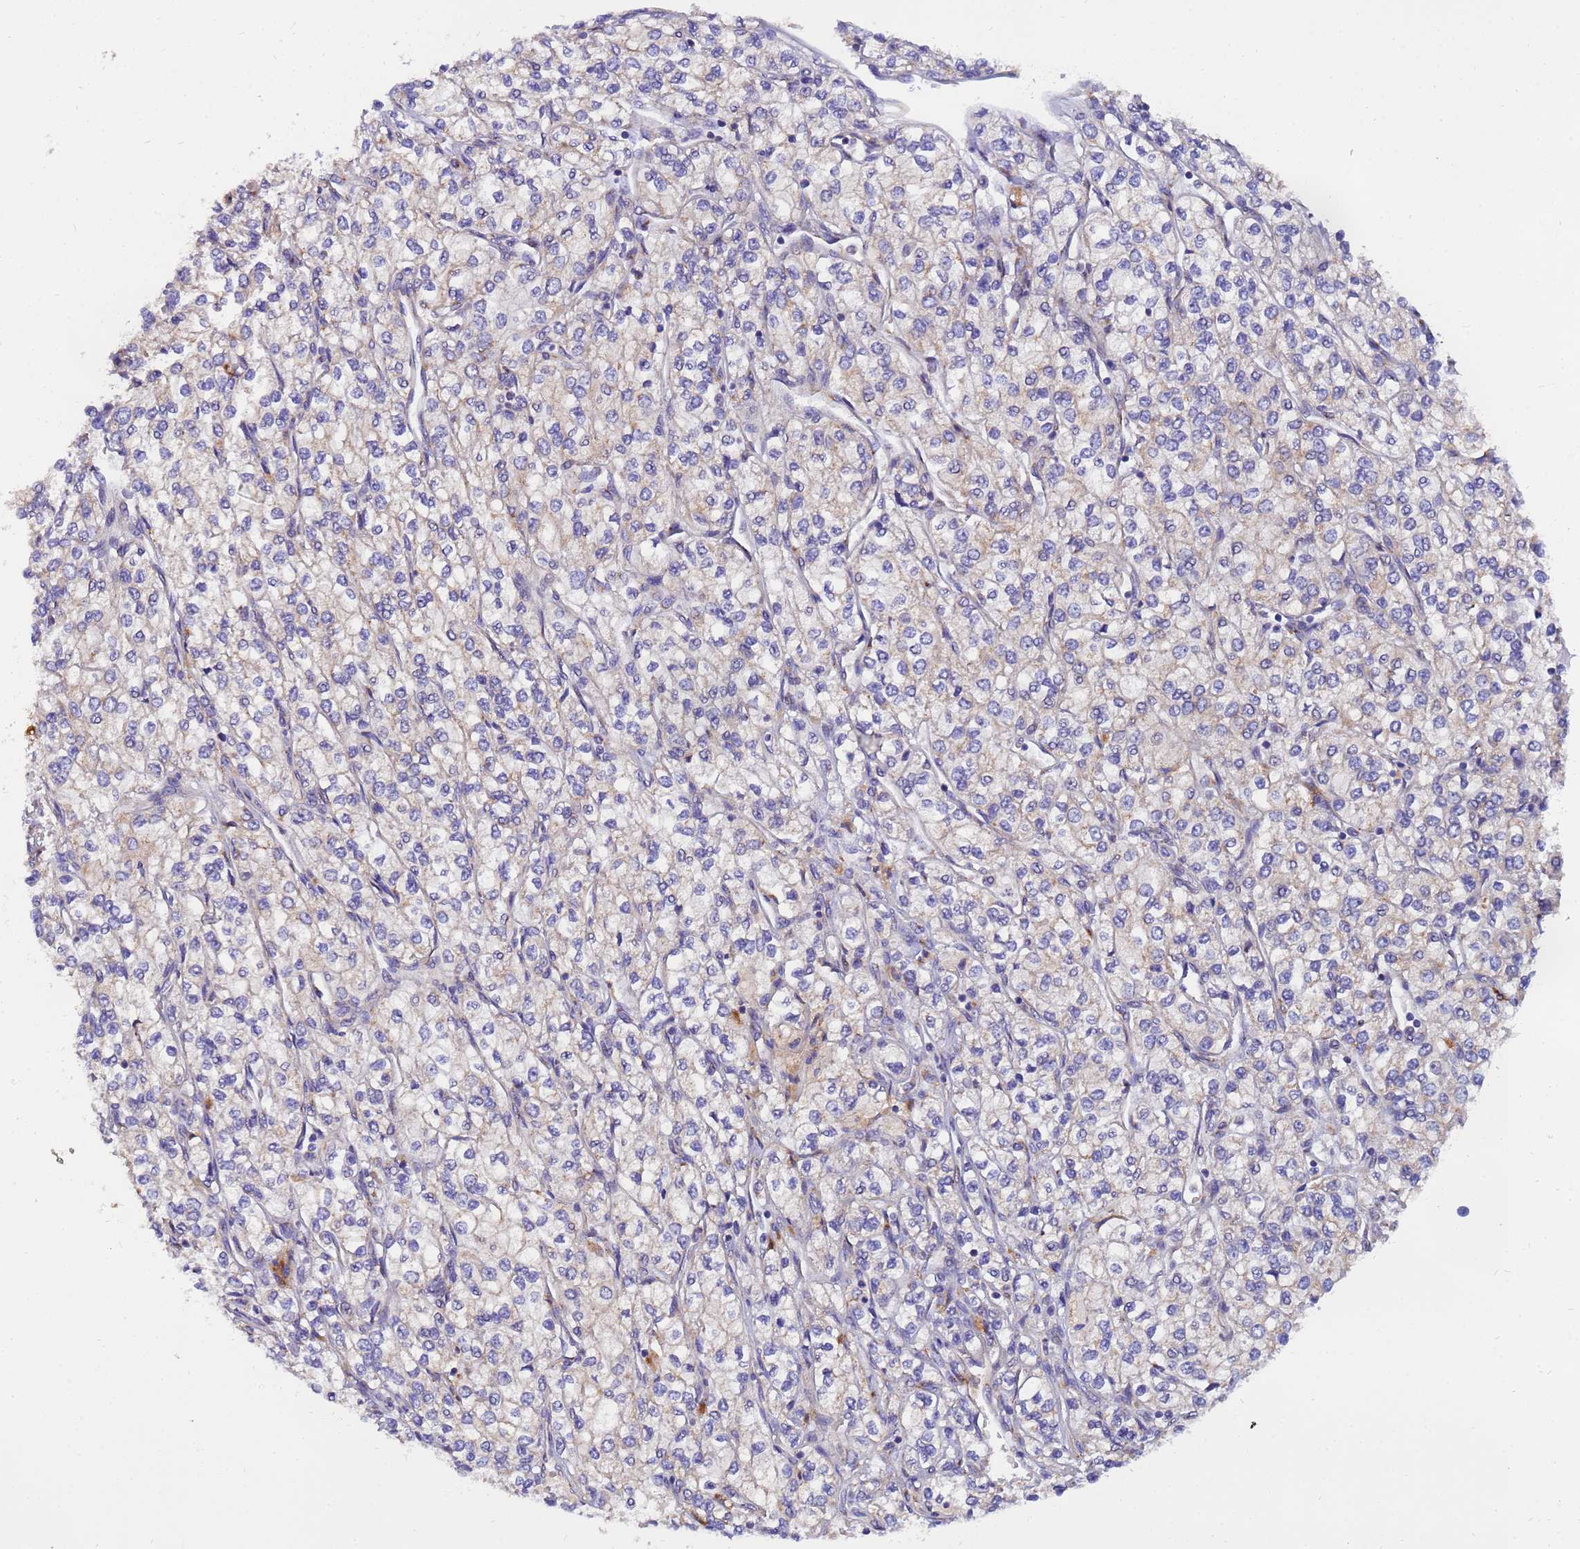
{"staining": {"intensity": "weak", "quantity": "<25%", "location": "cytoplasmic/membranous"}, "tissue": "renal cancer", "cell_type": "Tumor cells", "image_type": "cancer", "snomed": [{"axis": "morphology", "description": "Adenocarcinoma, NOS"}, {"axis": "topography", "description": "Kidney"}], "caption": "There is no significant staining in tumor cells of renal cancer. (DAB IHC with hematoxylin counter stain).", "gene": "HPS3", "patient": {"sex": "male", "age": 80}}